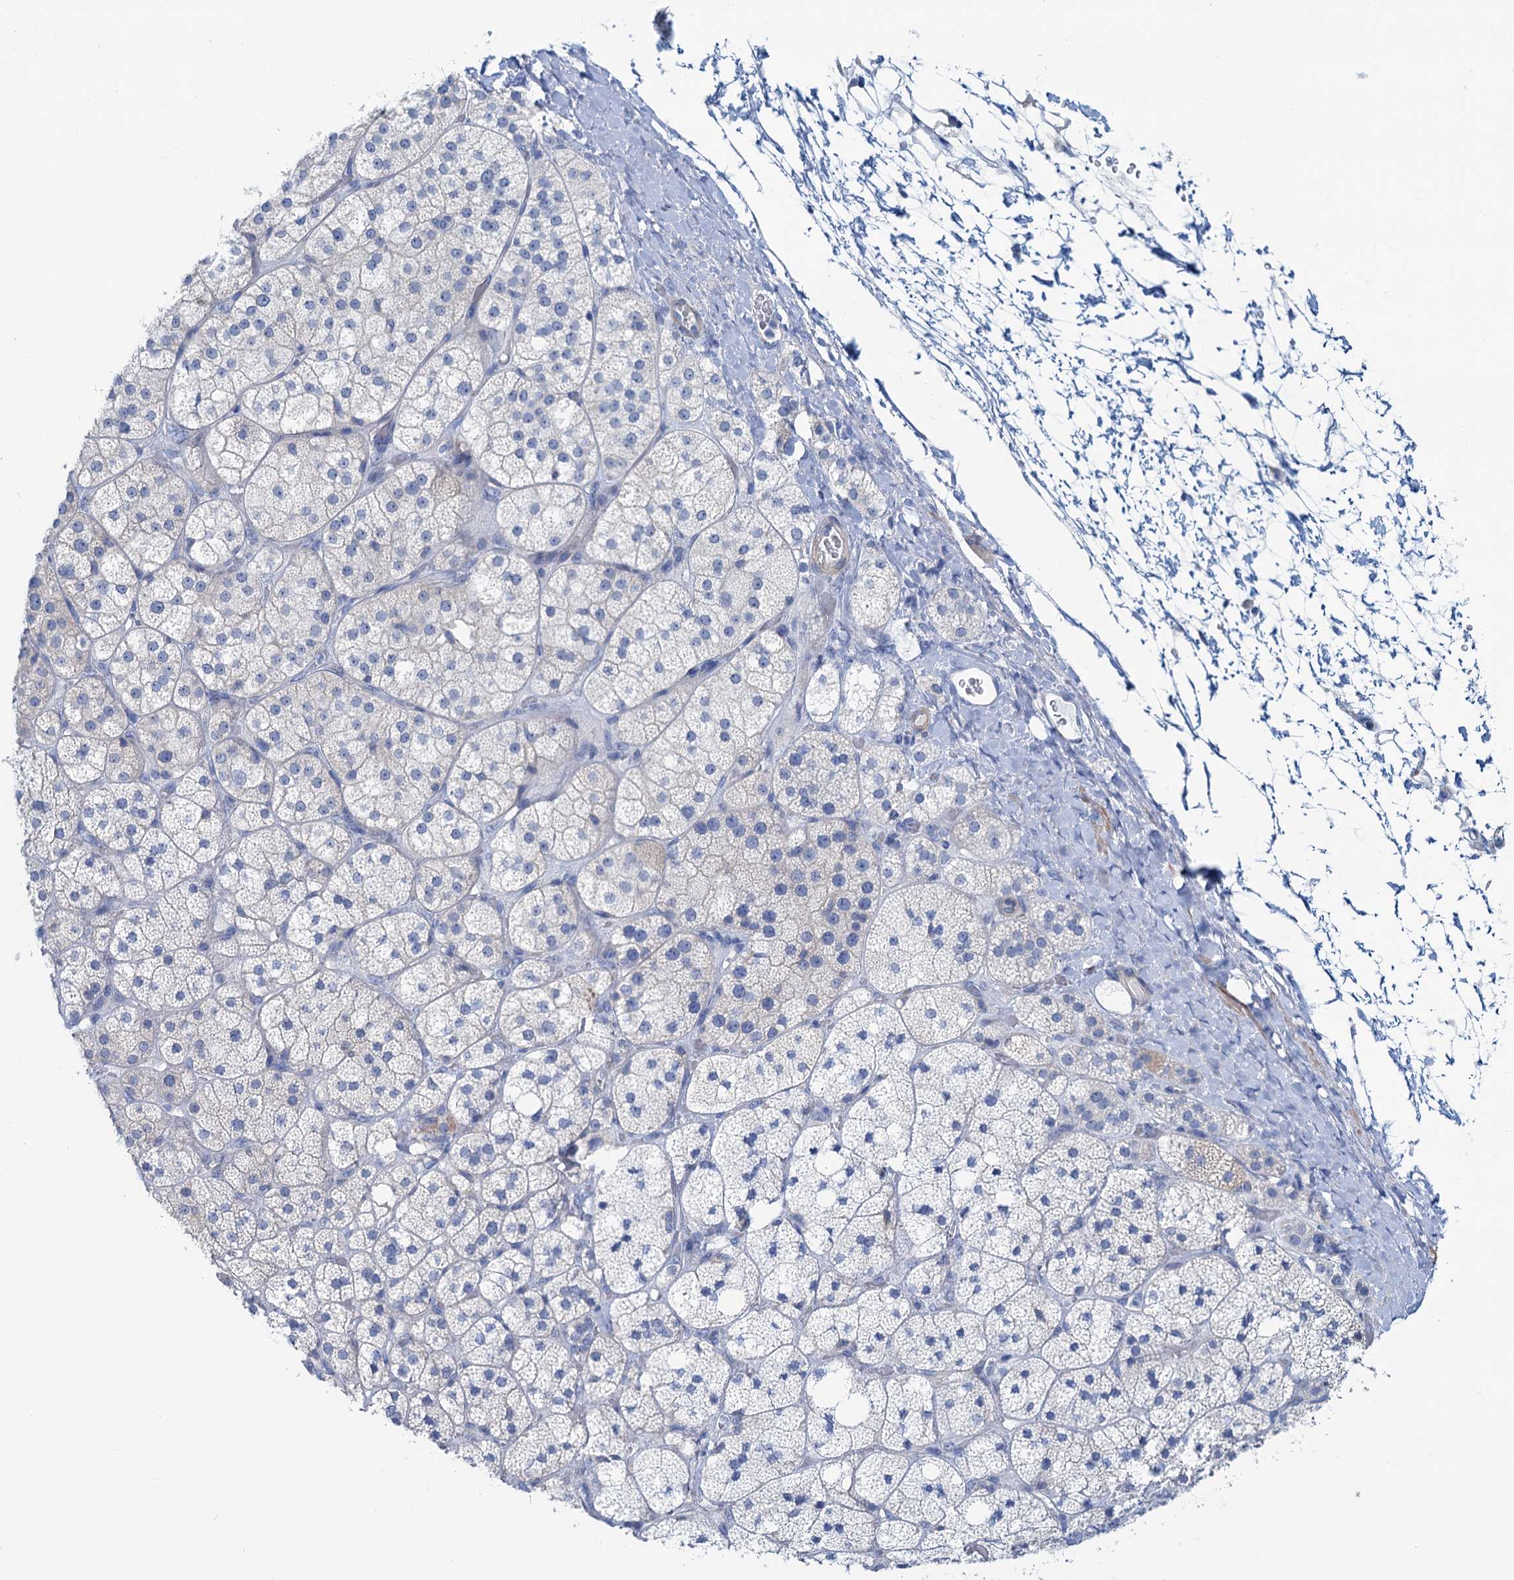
{"staining": {"intensity": "negative", "quantity": "none", "location": "none"}, "tissue": "adrenal gland", "cell_type": "Glandular cells", "image_type": "normal", "snomed": [{"axis": "morphology", "description": "Normal tissue, NOS"}, {"axis": "topography", "description": "Adrenal gland"}], "caption": "The micrograph displays no significant expression in glandular cells of adrenal gland.", "gene": "SLC1A3", "patient": {"sex": "male", "age": 61}}